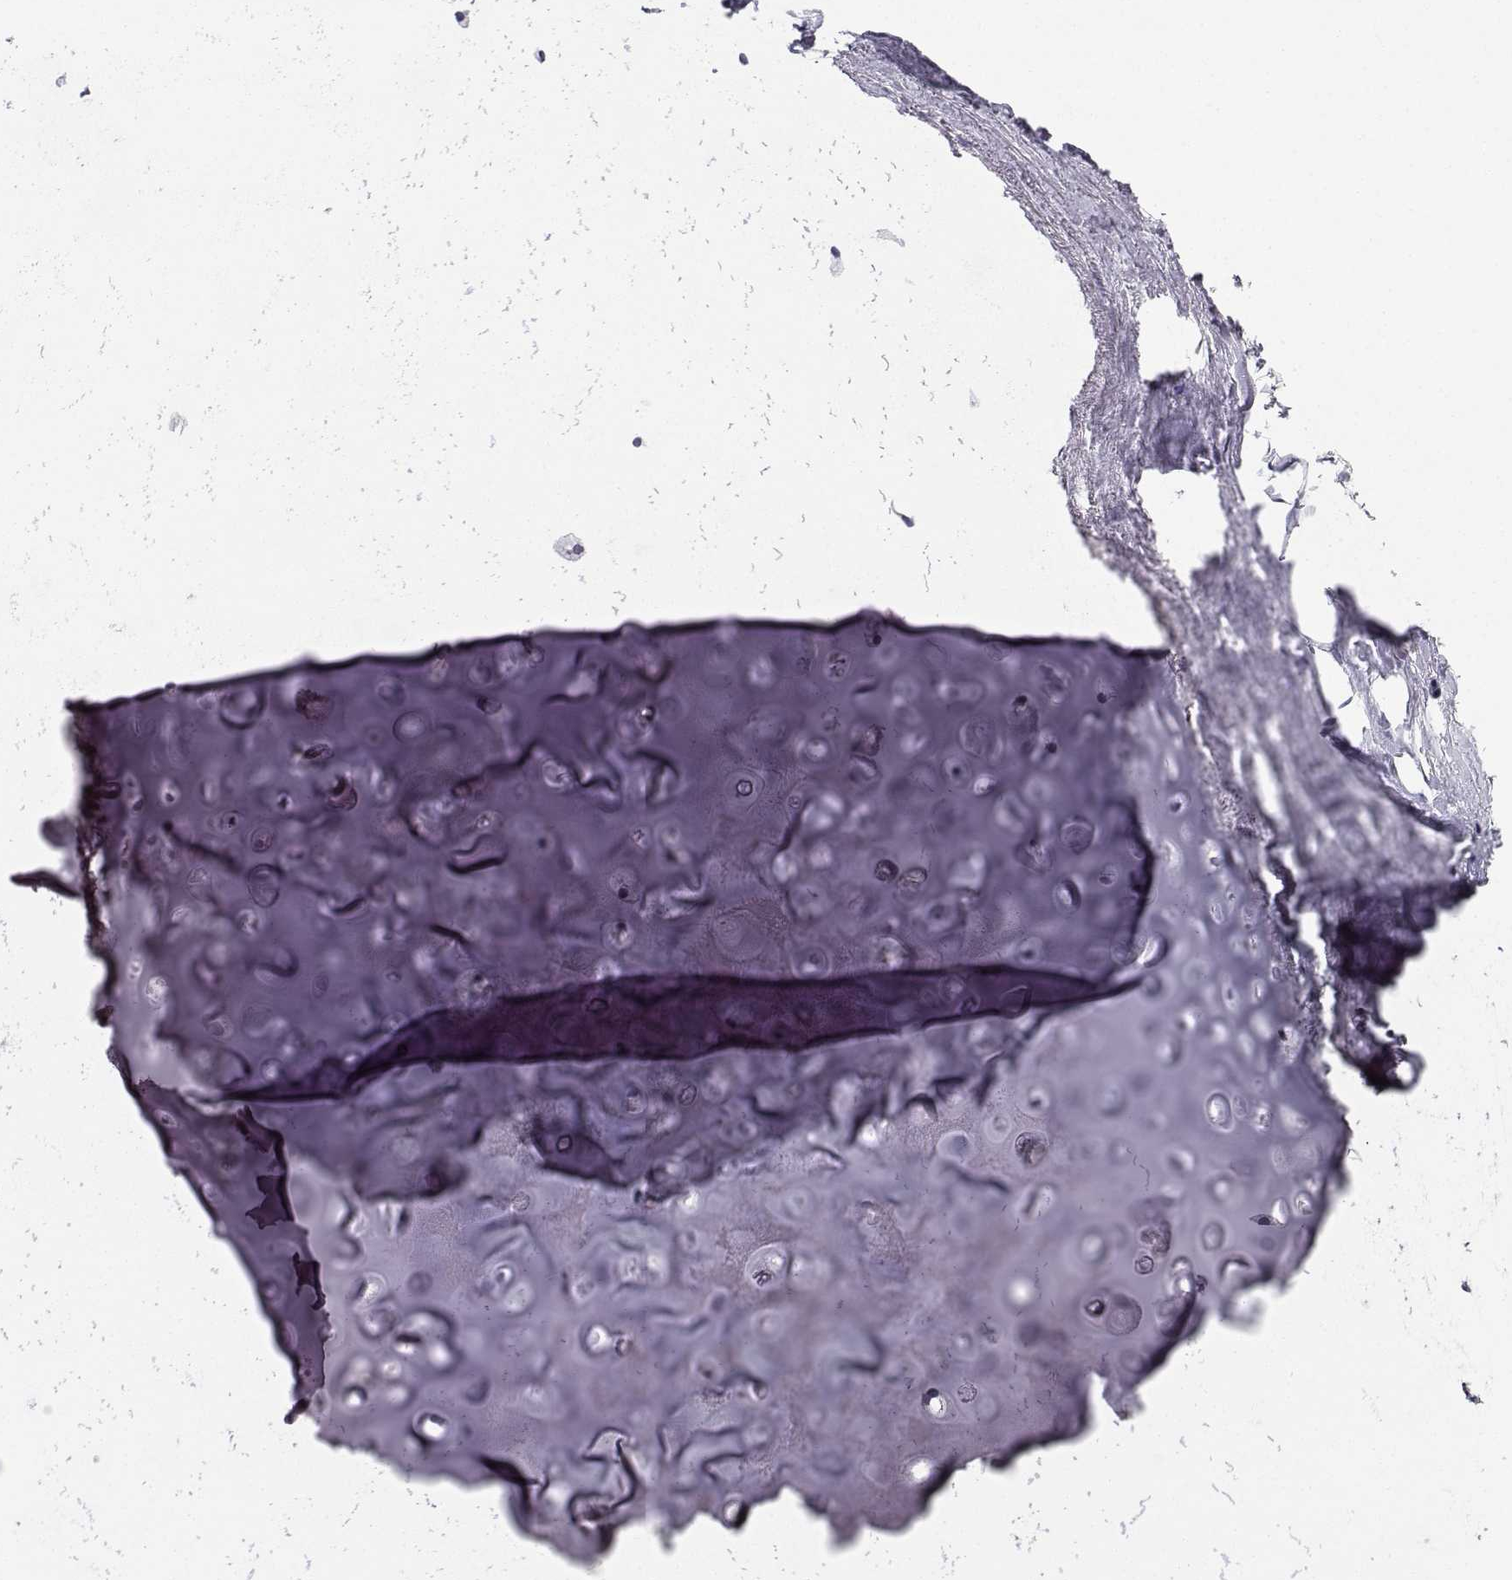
{"staining": {"intensity": "negative", "quantity": "none", "location": "none"}, "tissue": "adipose tissue", "cell_type": "Adipocytes", "image_type": "normal", "snomed": [{"axis": "morphology", "description": "Normal tissue, NOS"}, {"axis": "topography", "description": "Cartilage tissue"}, {"axis": "topography", "description": "Bronchus"}], "caption": "This is an immunohistochemistry (IHC) image of unremarkable adipose tissue. There is no staining in adipocytes.", "gene": "CALY", "patient": {"sex": "female", "age": 79}}